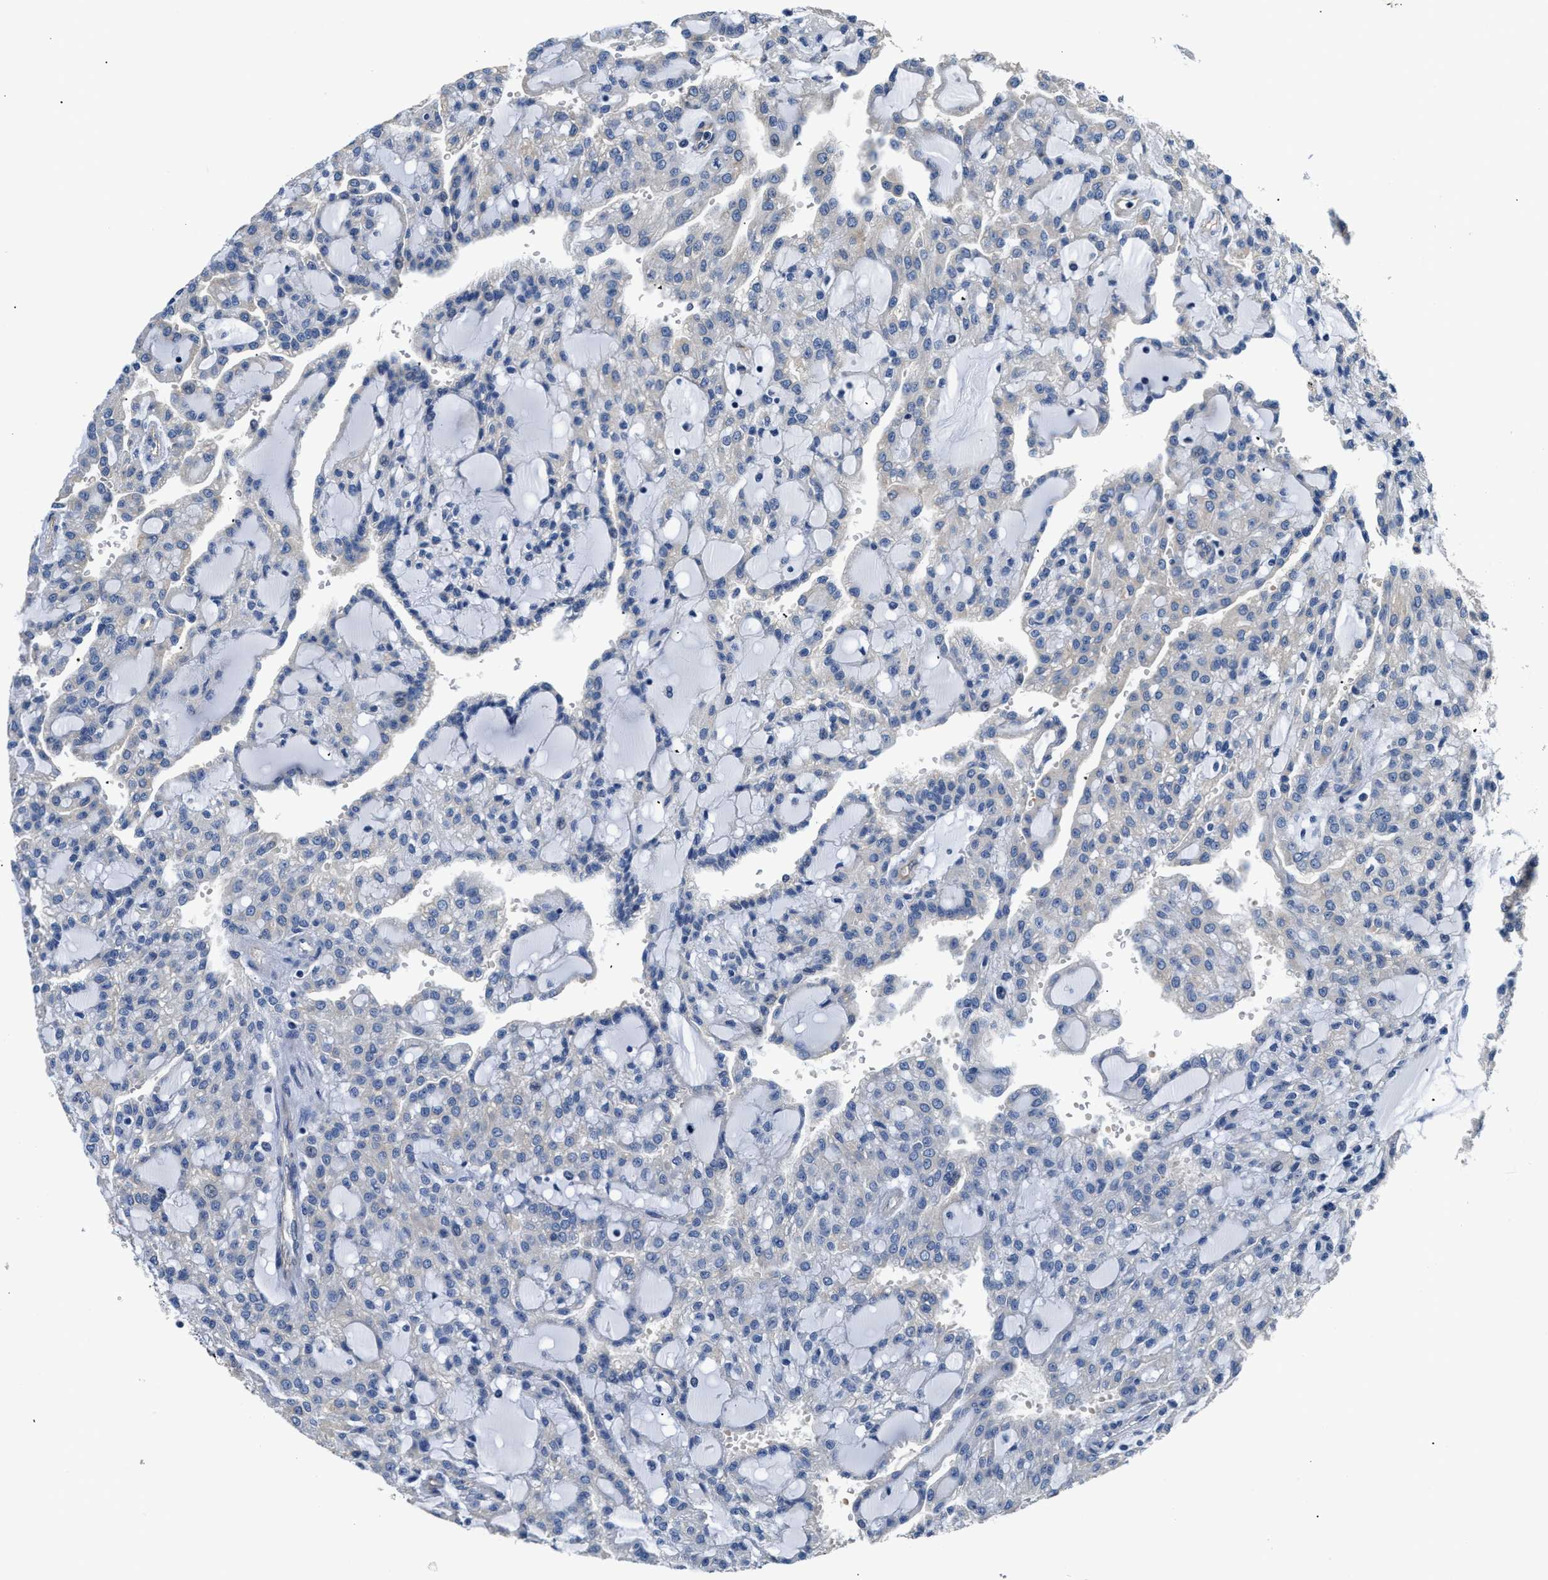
{"staining": {"intensity": "negative", "quantity": "none", "location": "none"}, "tissue": "renal cancer", "cell_type": "Tumor cells", "image_type": "cancer", "snomed": [{"axis": "morphology", "description": "Adenocarcinoma, NOS"}, {"axis": "topography", "description": "Kidney"}], "caption": "High magnification brightfield microscopy of adenocarcinoma (renal) stained with DAB (brown) and counterstained with hematoxylin (blue): tumor cells show no significant staining.", "gene": "CSDE1", "patient": {"sex": "male", "age": 63}}